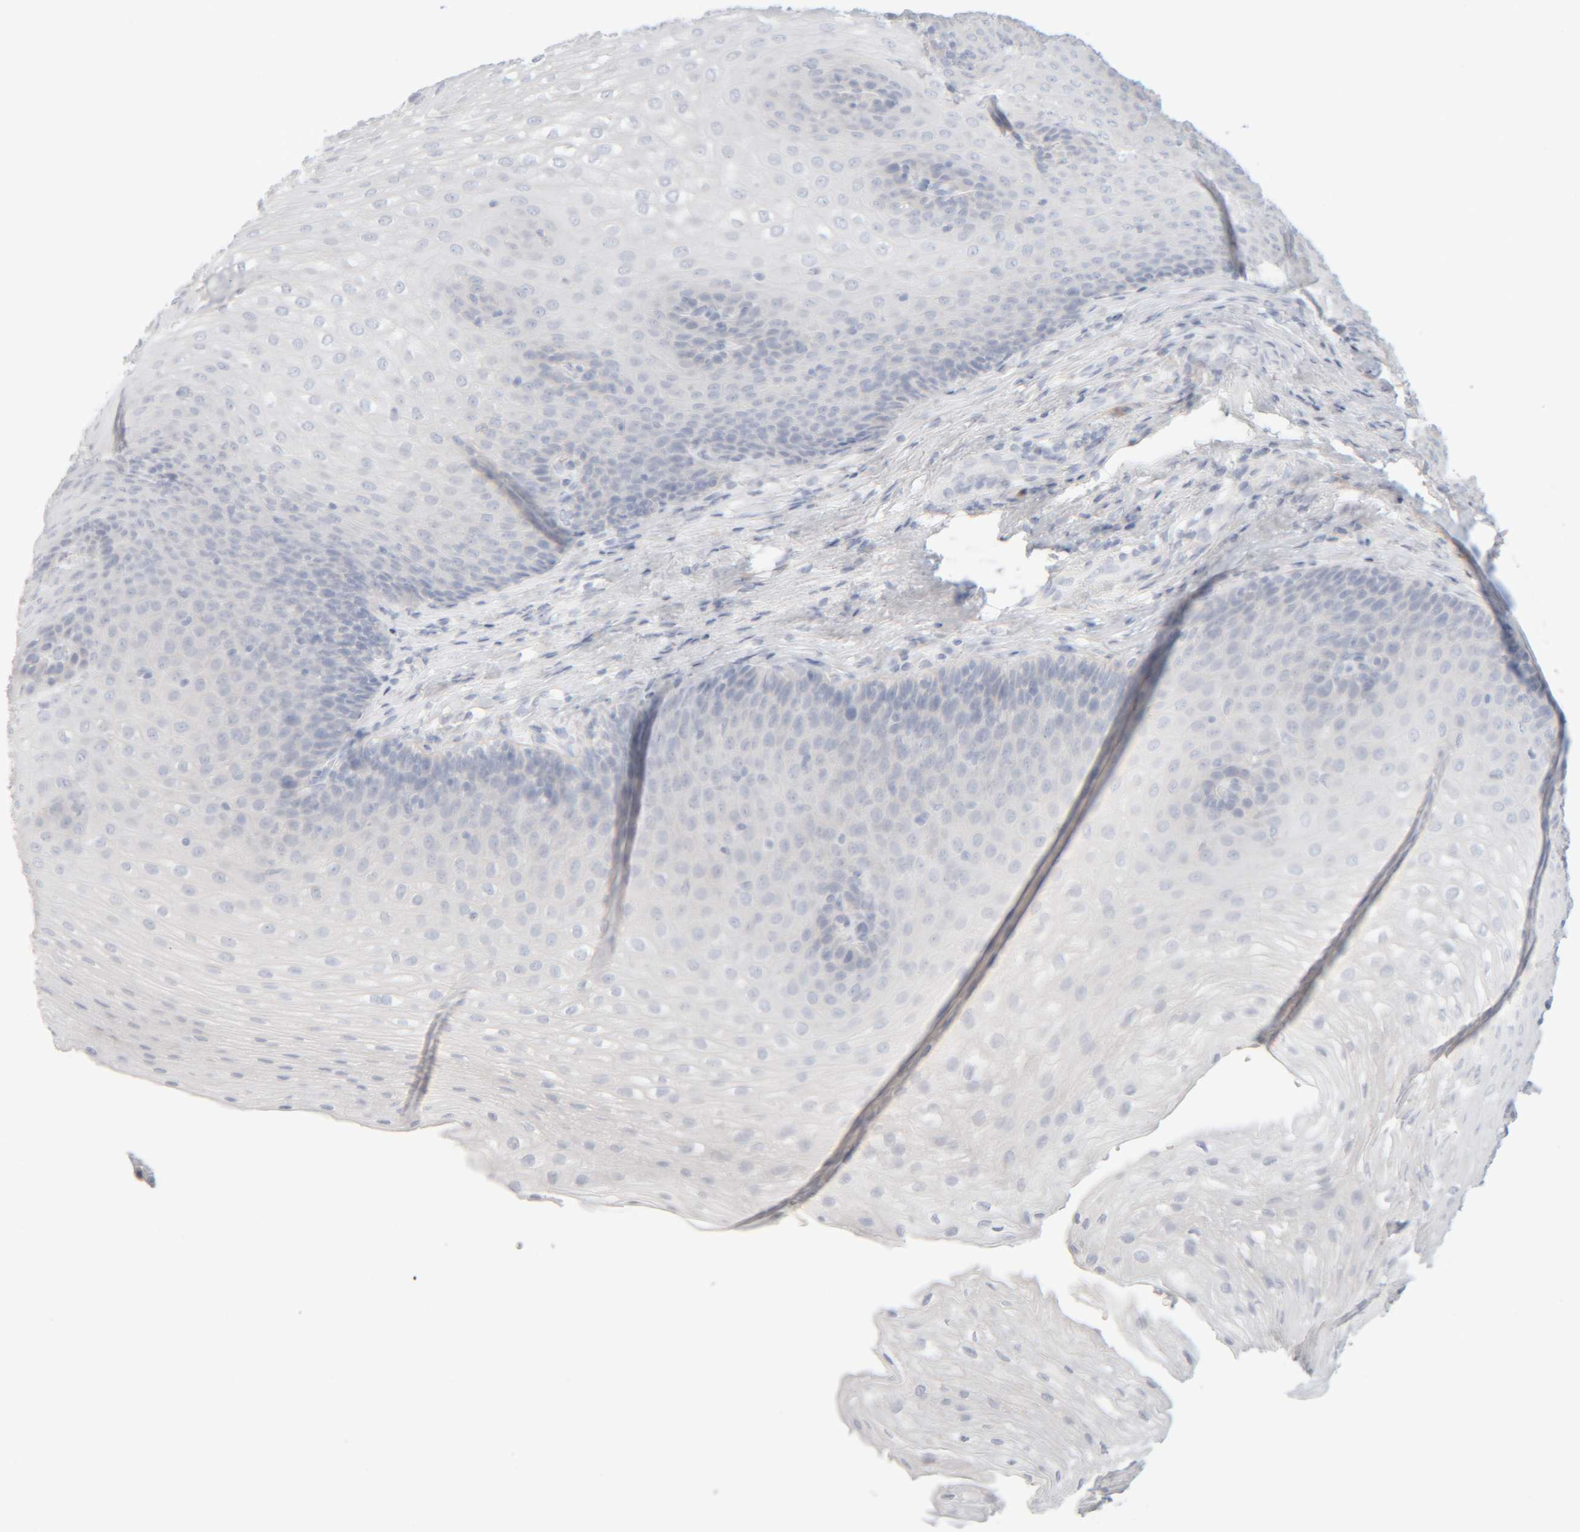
{"staining": {"intensity": "negative", "quantity": "none", "location": "none"}, "tissue": "esophagus", "cell_type": "Squamous epithelial cells", "image_type": "normal", "snomed": [{"axis": "morphology", "description": "Normal tissue, NOS"}, {"axis": "topography", "description": "Esophagus"}], "caption": "An image of esophagus stained for a protein reveals no brown staining in squamous epithelial cells.", "gene": "RIDA", "patient": {"sex": "female", "age": 66}}